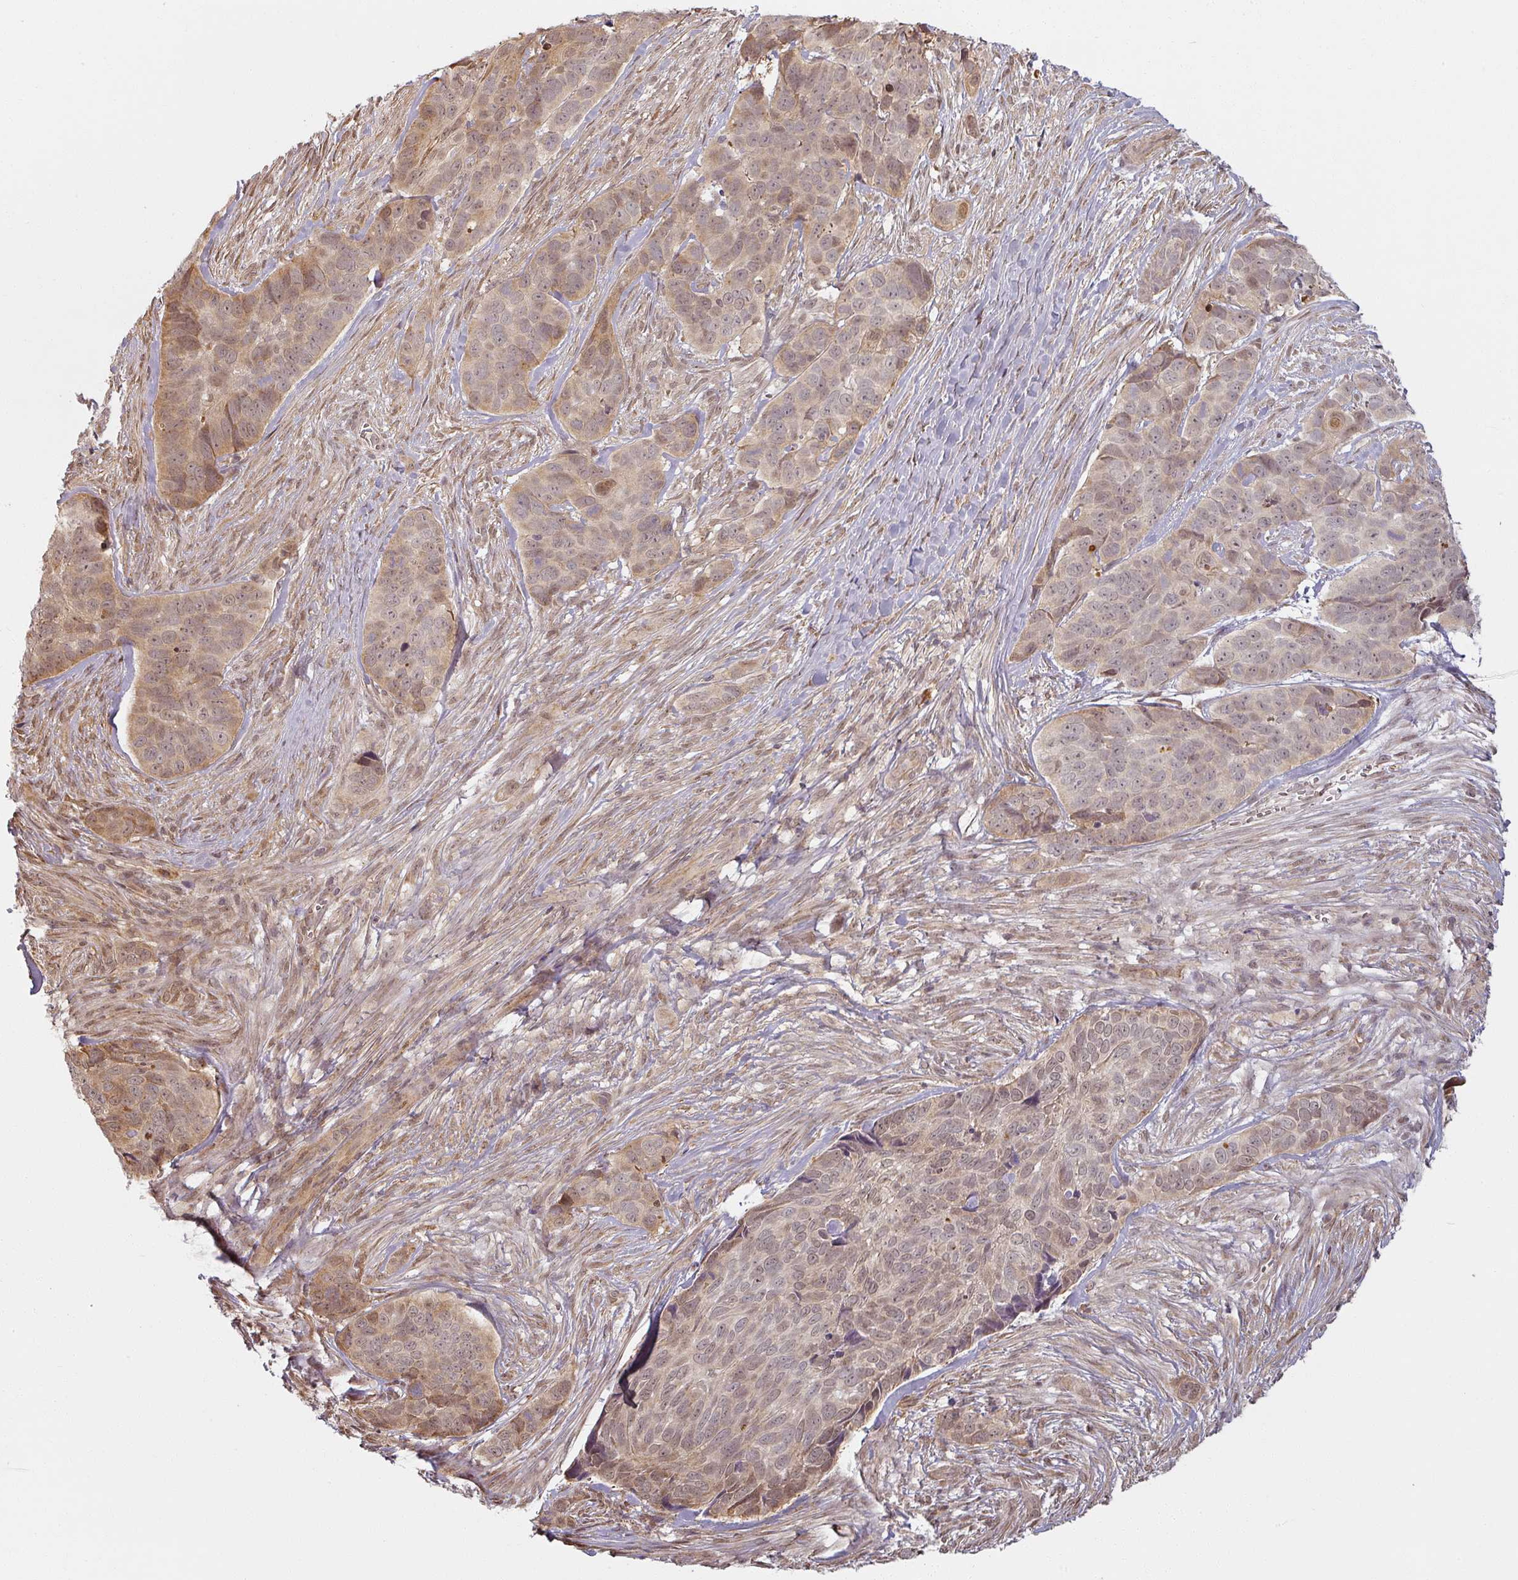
{"staining": {"intensity": "moderate", "quantity": ">75%", "location": "cytoplasmic/membranous,nuclear"}, "tissue": "skin cancer", "cell_type": "Tumor cells", "image_type": "cancer", "snomed": [{"axis": "morphology", "description": "Basal cell carcinoma"}, {"axis": "topography", "description": "Skin"}], "caption": "Human basal cell carcinoma (skin) stained with a protein marker reveals moderate staining in tumor cells.", "gene": "MED19", "patient": {"sex": "female", "age": 82}}